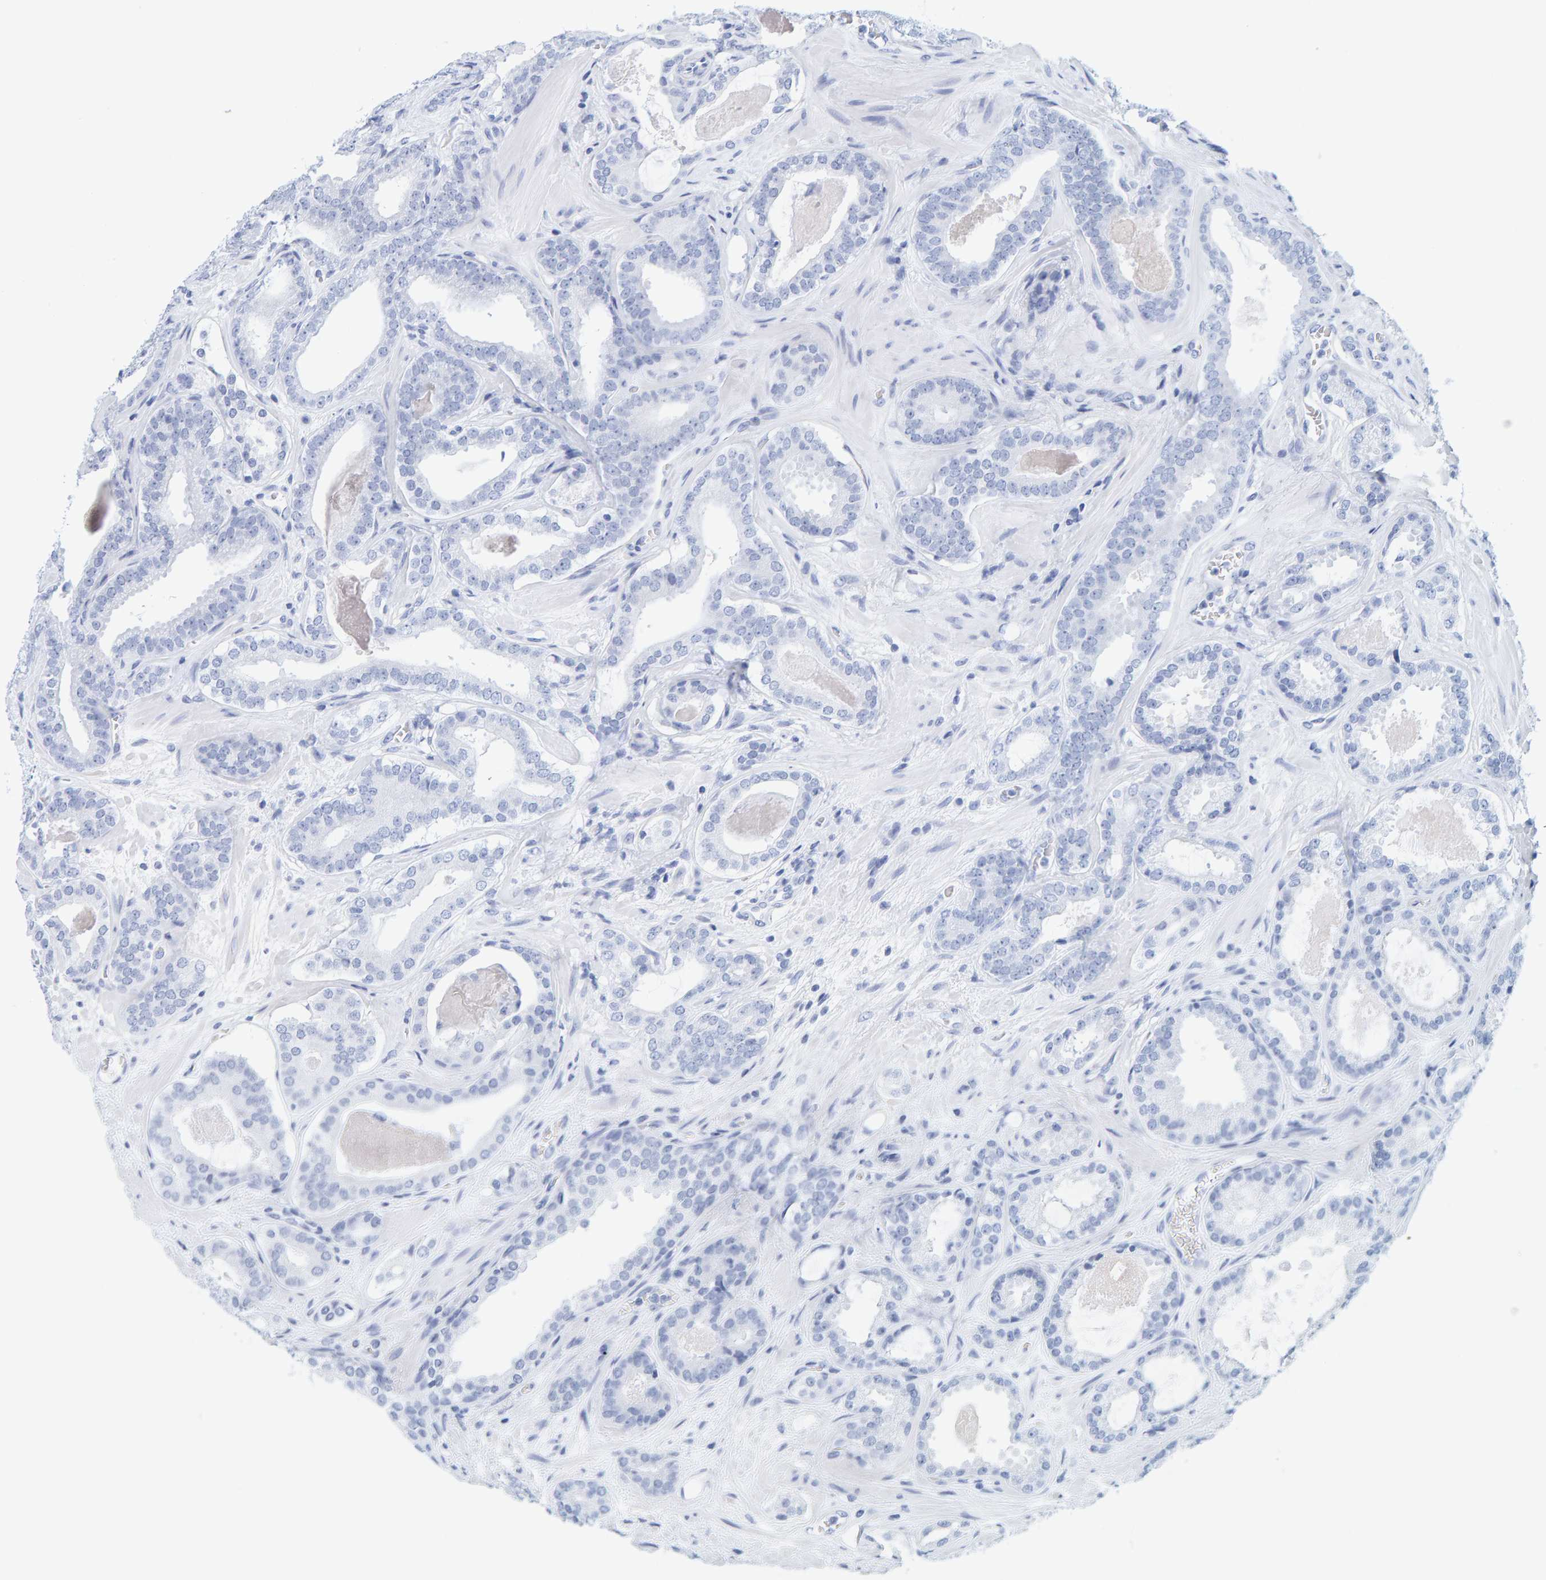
{"staining": {"intensity": "negative", "quantity": "none", "location": "none"}, "tissue": "prostate cancer", "cell_type": "Tumor cells", "image_type": "cancer", "snomed": [{"axis": "morphology", "description": "Adenocarcinoma, High grade"}, {"axis": "topography", "description": "Prostate"}], "caption": "Immunohistochemistry (IHC) histopathology image of neoplastic tissue: prostate cancer (high-grade adenocarcinoma) stained with DAB (3,3'-diaminobenzidine) shows no significant protein expression in tumor cells.", "gene": "SFTPC", "patient": {"sex": "male", "age": 60}}